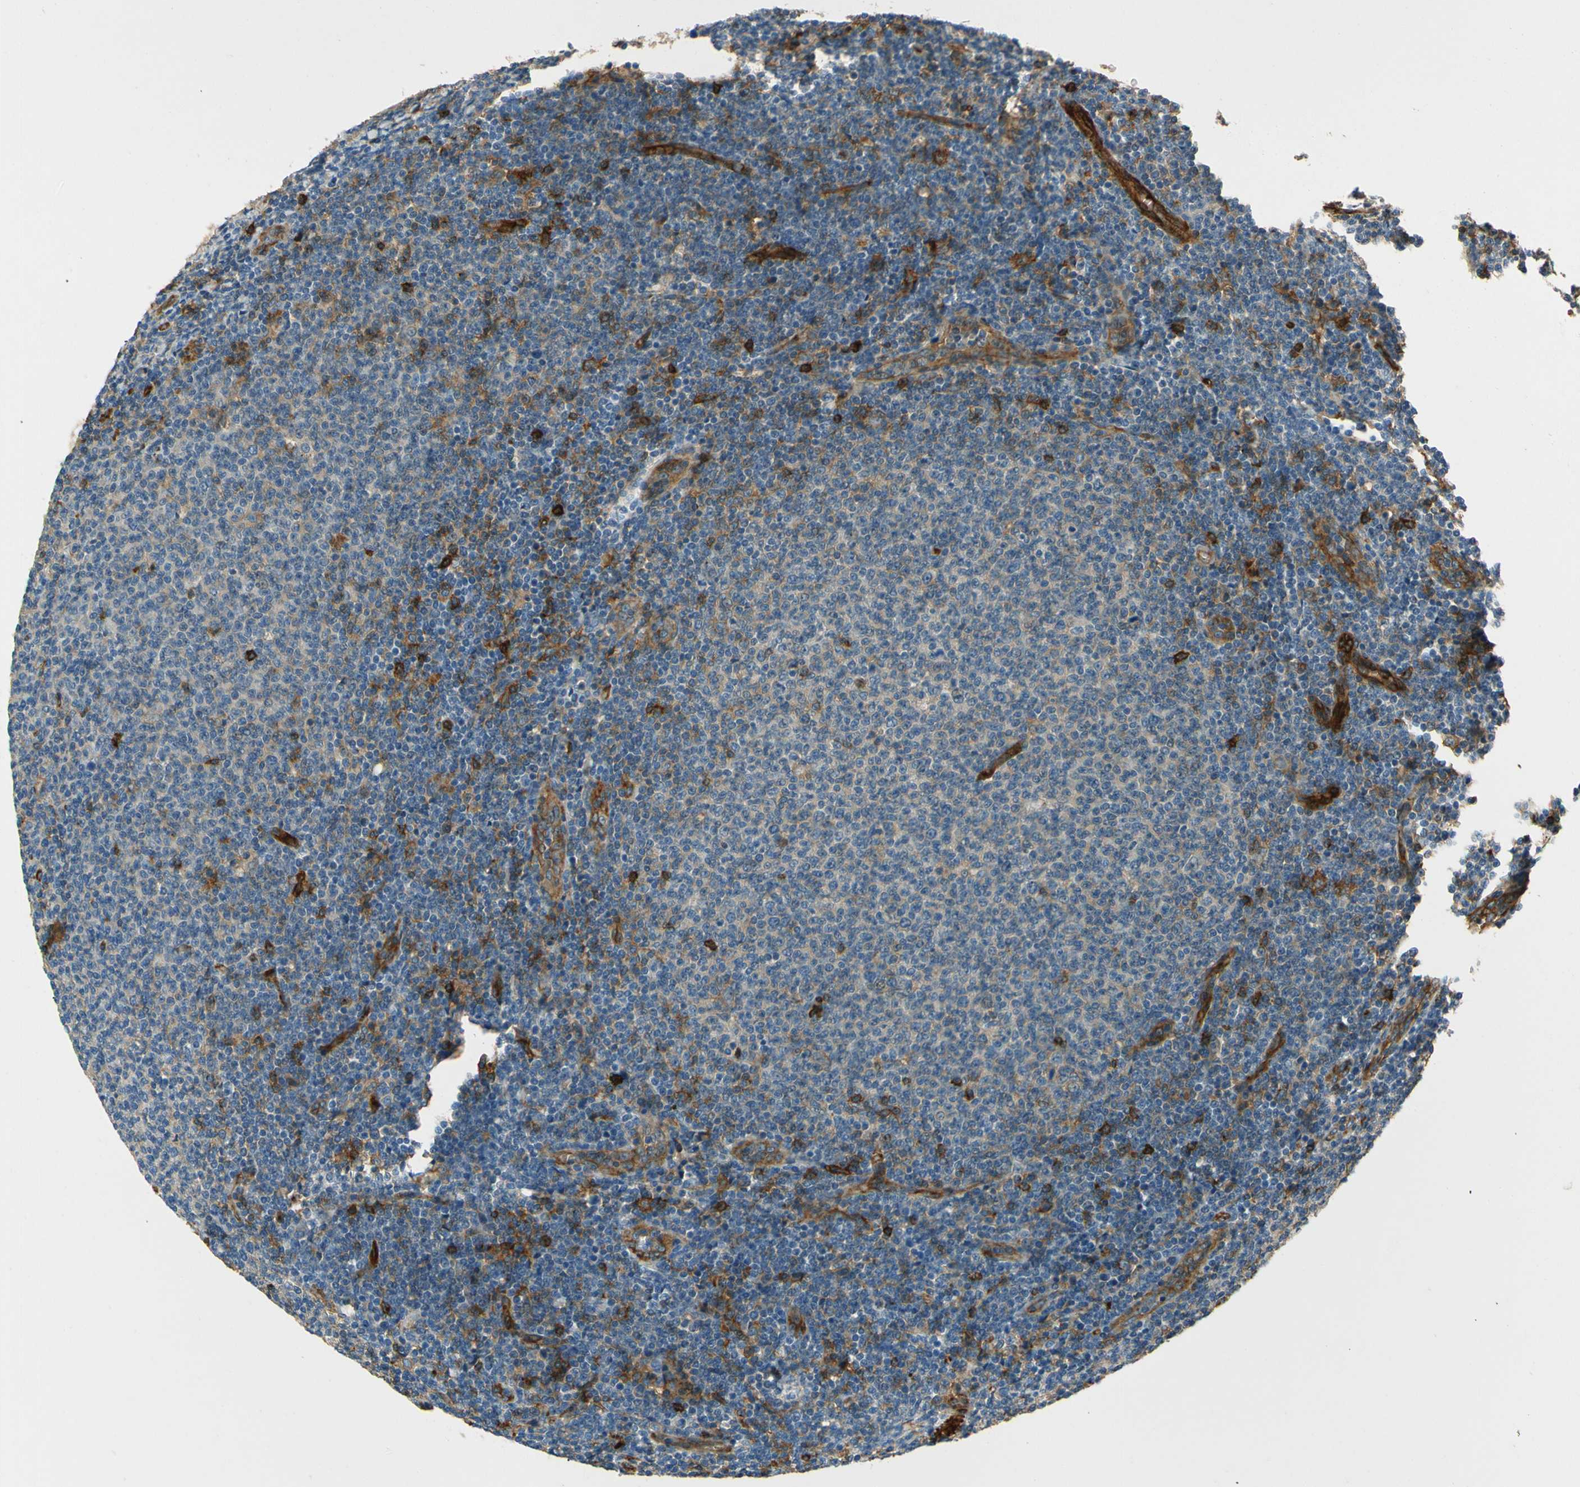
{"staining": {"intensity": "weak", "quantity": "<25%", "location": "cytoplasmic/membranous"}, "tissue": "lymphoma", "cell_type": "Tumor cells", "image_type": "cancer", "snomed": [{"axis": "morphology", "description": "Malignant lymphoma, non-Hodgkin's type, Low grade"}, {"axis": "topography", "description": "Lymph node"}], "caption": "A micrograph of lymphoma stained for a protein exhibits no brown staining in tumor cells.", "gene": "ENTPD1", "patient": {"sex": "male", "age": 66}}